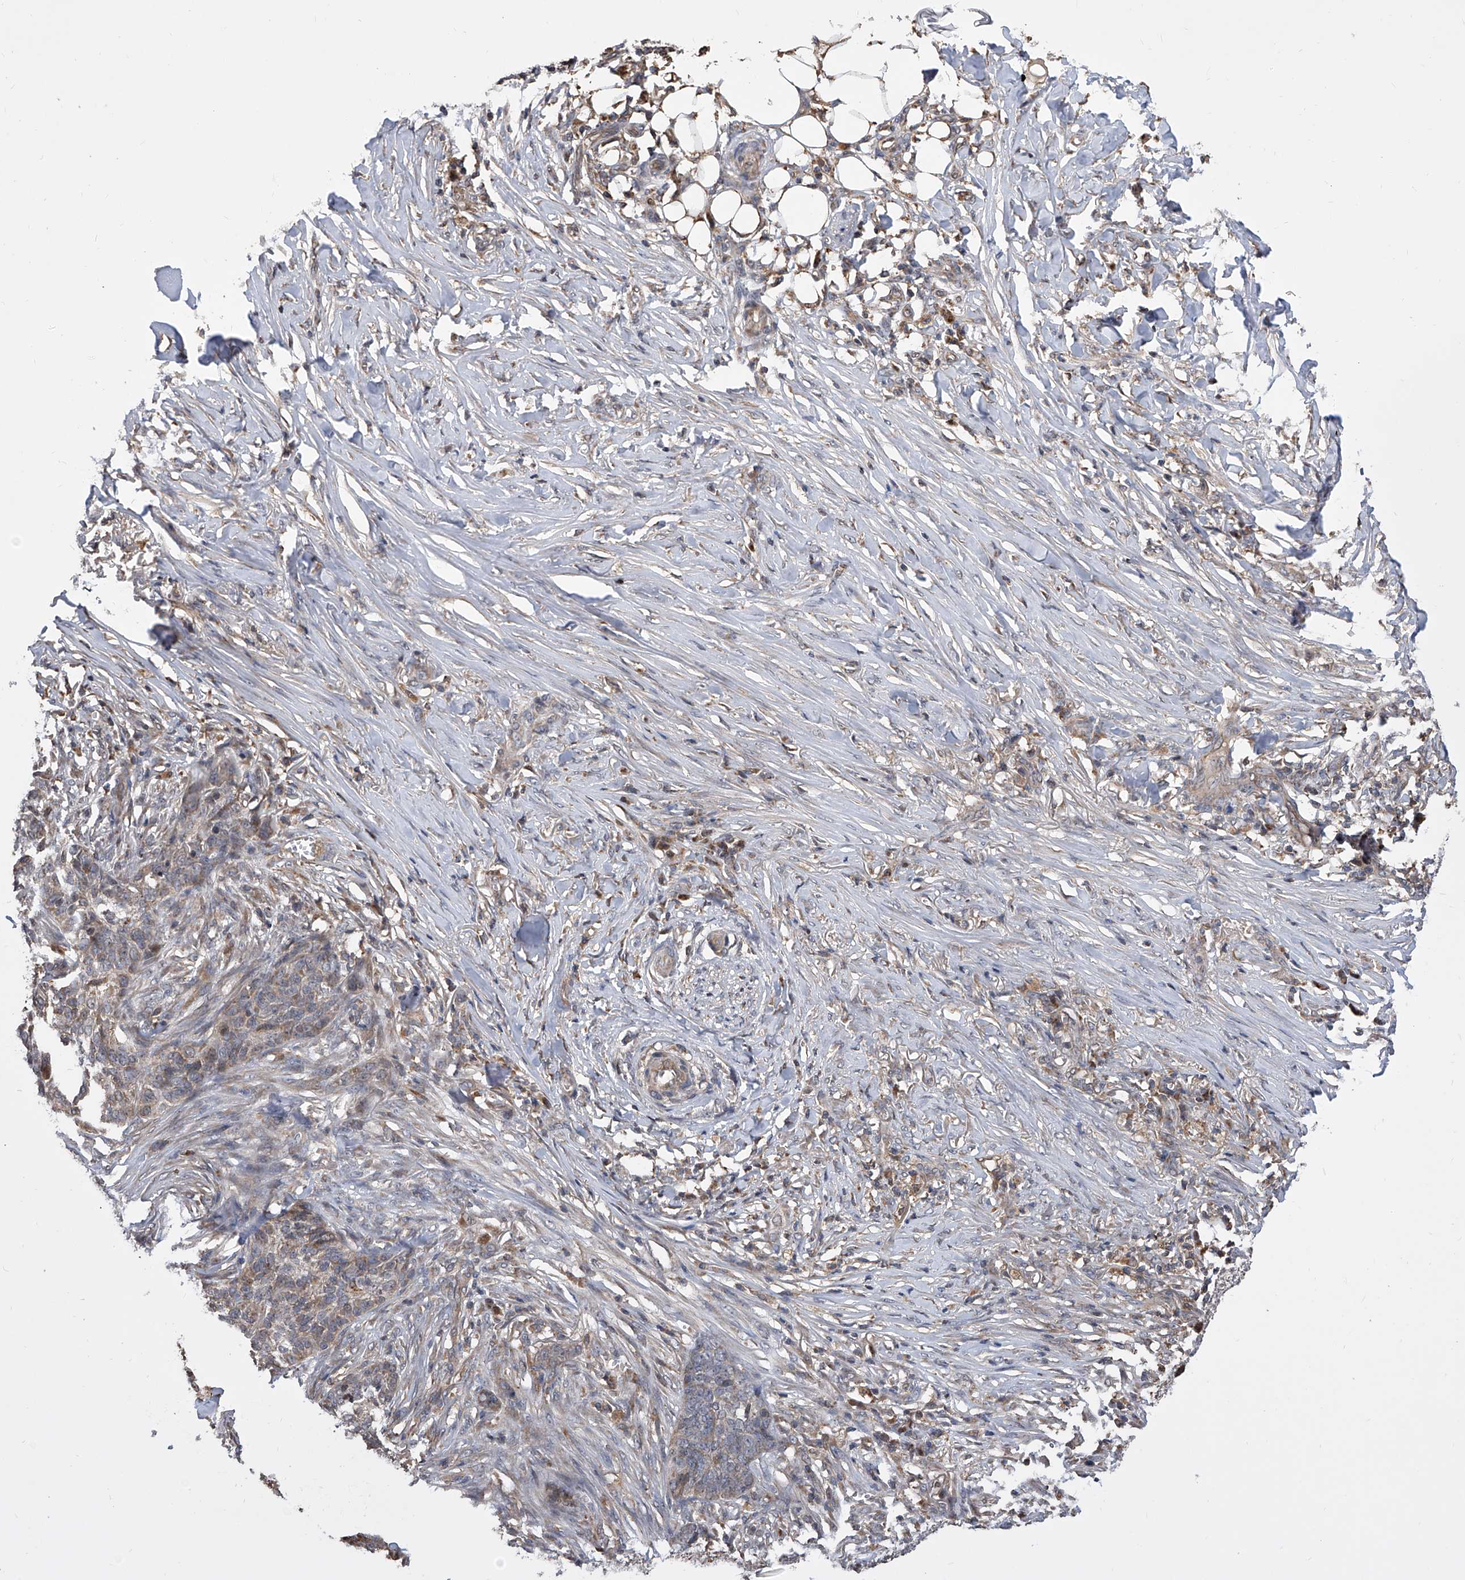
{"staining": {"intensity": "weak", "quantity": ">75%", "location": "cytoplasmic/membranous"}, "tissue": "skin cancer", "cell_type": "Tumor cells", "image_type": "cancer", "snomed": [{"axis": "morphology", "description": "Basal cell carcinoma"}, {"axis": "topography", "description": "Skin"}], "caption": "Immunohistochemistry (IHC) (DAB) staining of basal cell carcinoma (skin) demonstrates weak cytoplasmic/membranous protein expression in about >75% of tumor cells. (Brightfield microscopy of DAB IHC at high magnification).", "gene": "GMDS", "patient": {"sex": "male", "age": 85}}